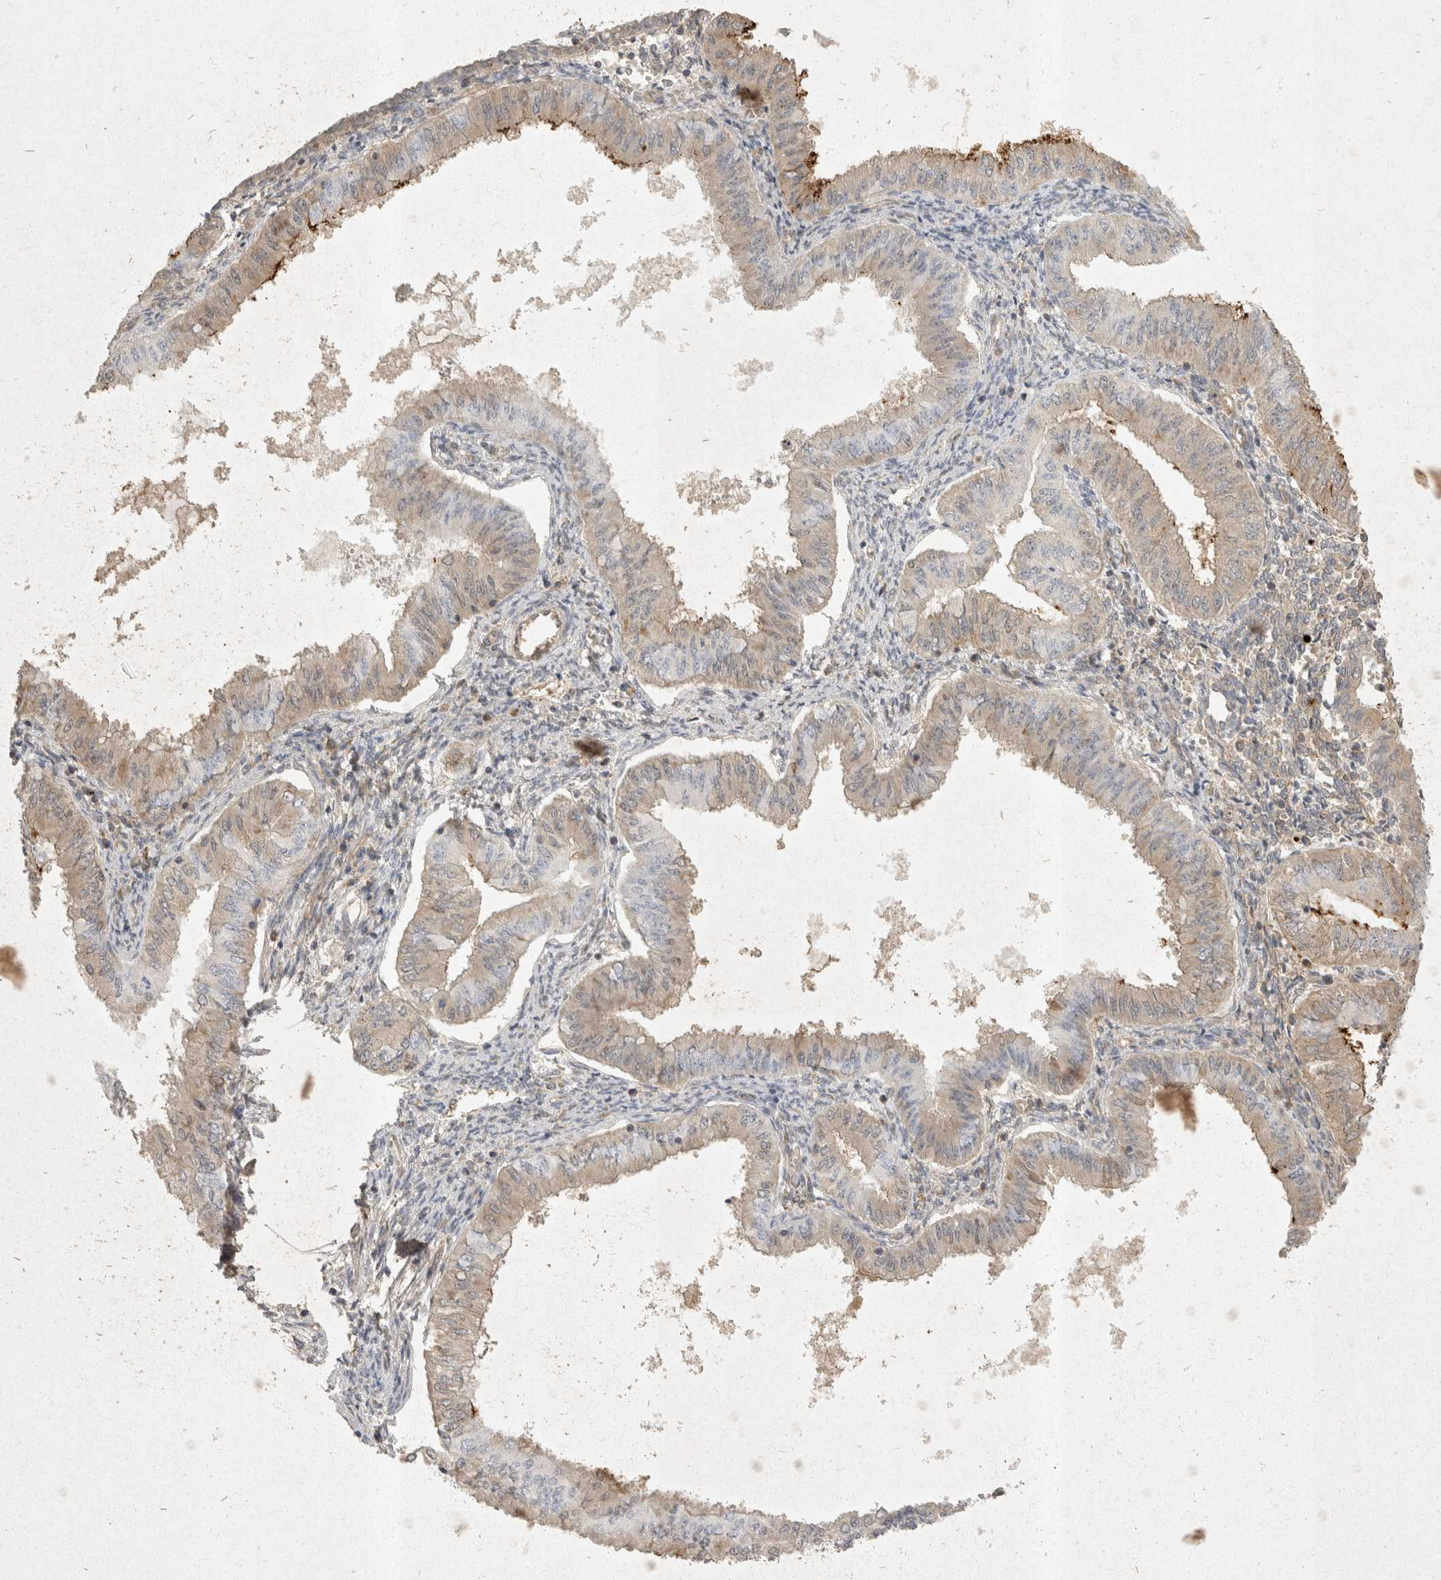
{"staining": {"intensity": "weak", "quantity": "<25%", "location": "cytoplasmic/membranous"}, "tissue": "endometrial cancer", "cell_type": "Tumor cells", "image_type": "cancer", "snomed": [{"axis": "morphology", "description": "Normal tissue, NOS"}, {"axis": "morphology", "description": "Adenocarcinoma, NOS"}, {"axis": "topography", "description": "Endometrium"}], "caption": "Protein analysis of endometrial cancer (adenocarcinoma) exhibits no significant positivity in tumor cells. (Stains: DAB IHC with hematoxylin counter stain, Microscopy: brightfield microscopy at high magnification).", "gene": "EIF4G3", "patient": {"sex": "female", "age": 53}}